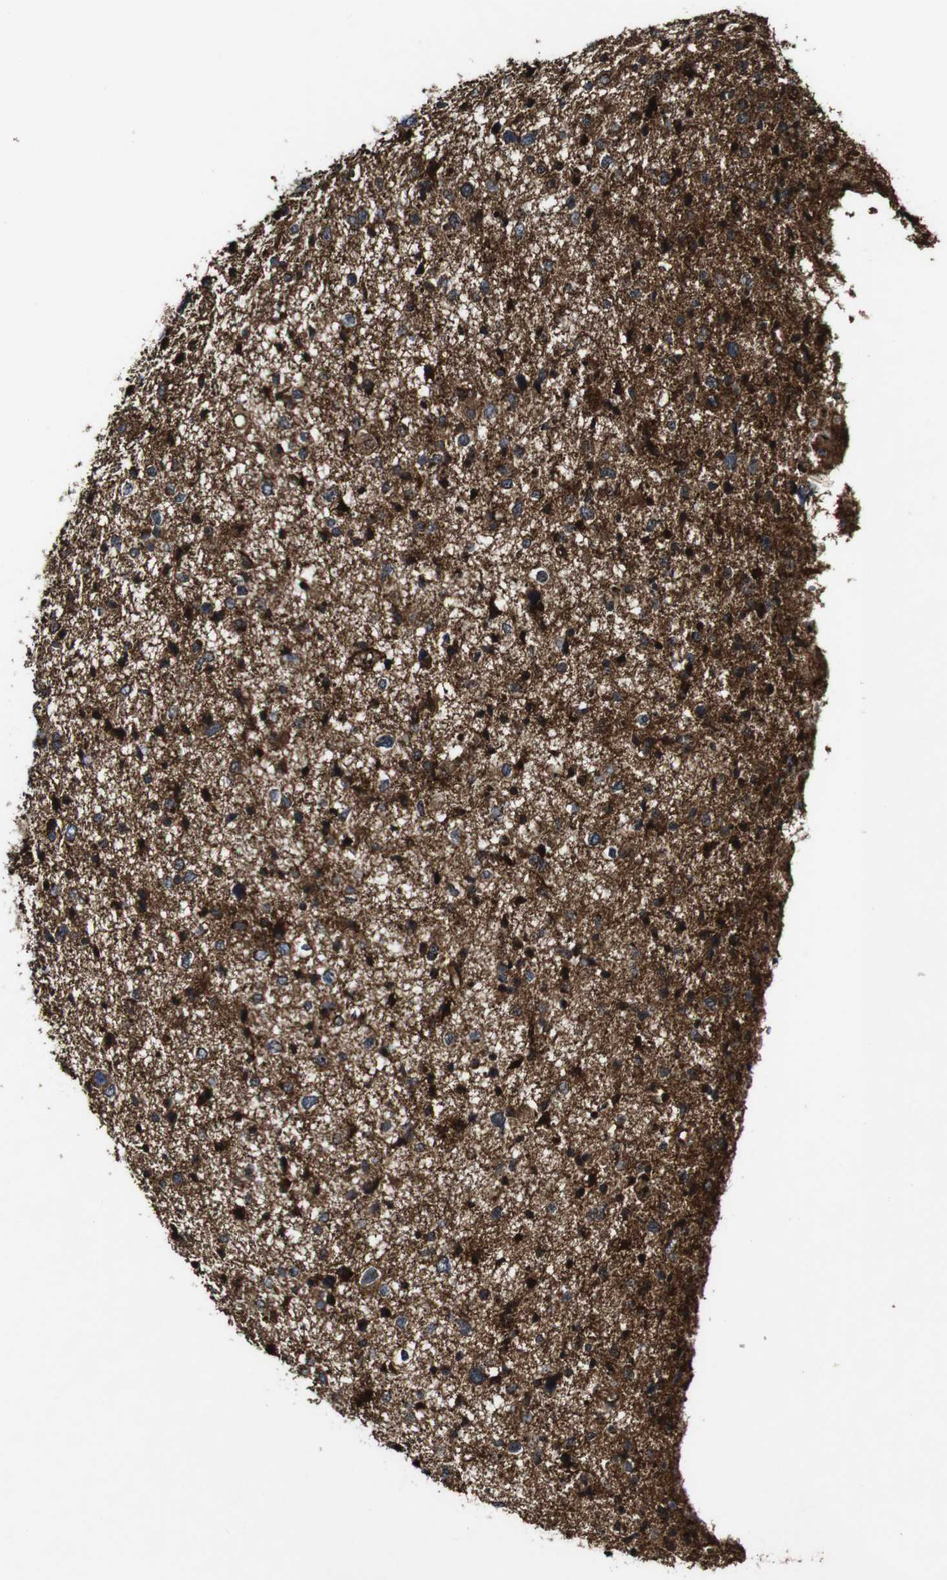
{"staining": {"intensity": "moderate", "quantity": ">75%", "location": "cytoplasmic/membranous"}, "tissue": "glioma", "cell_type": "Tumor cells", "image_type": "cancer", "snomed": [{"axis": "morphology", "description": "Glioma, malignant, Low grade"}, {"axis": "topography", "description": "Brain"}], "caption": "Glioma tissue reveals moderate cytoplasmic/membranous staining in about >75% of tumor cells", "gene": "BTN3A3", "patient": {"sex": "female", "age": 37}}